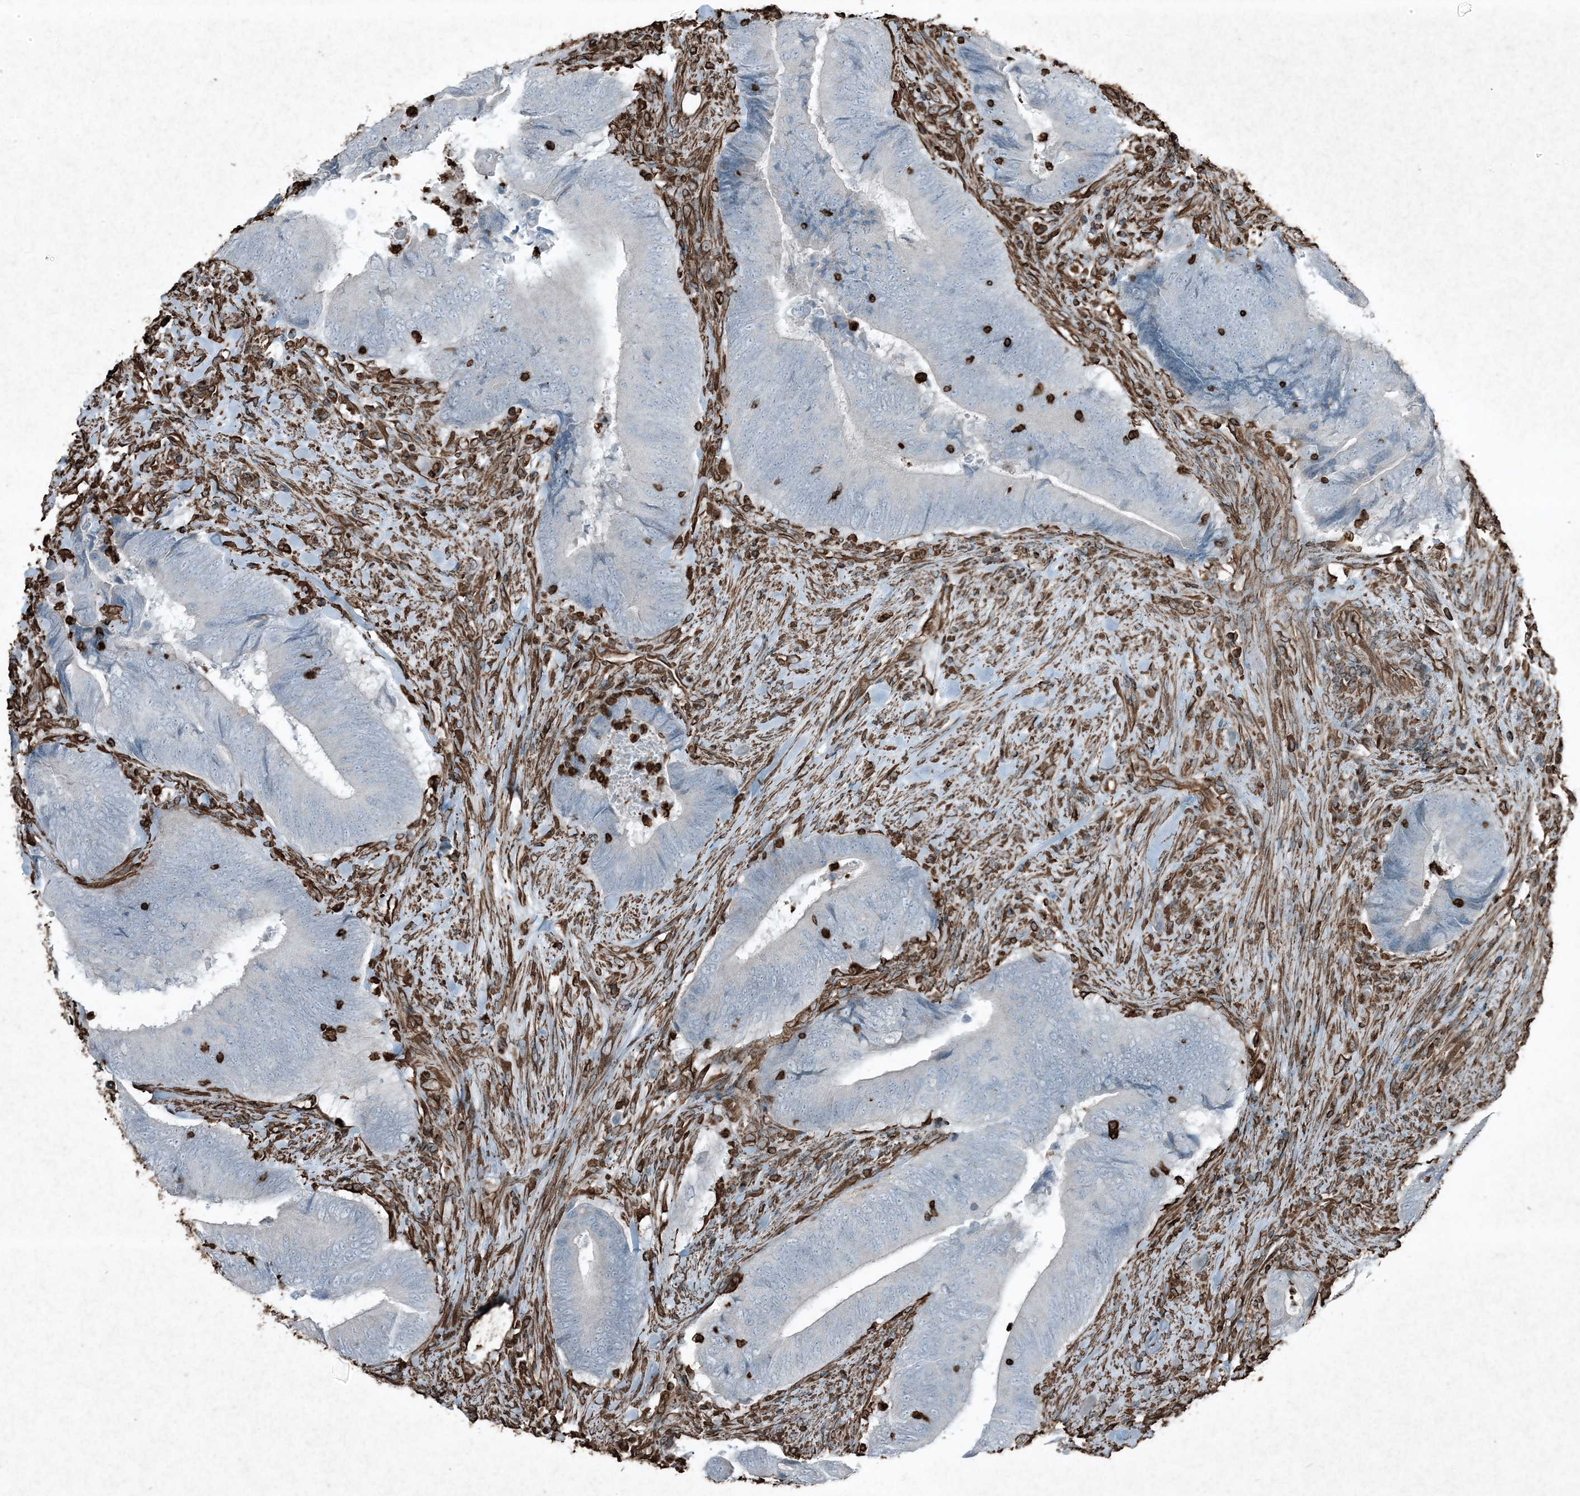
{"staining": {"intensity": "negative", "quantity": "none", "location": "none"}, "tissue": "colorectal cancer", "cell_type": "Tumor cells", "image_type": "cancer", "snomed": [{"axis": "morphology", "description": "Normal tissue, NOS"}, {"axis": "morphology", "description": "Adenocarcinoma, NOS"}, {"axis": "topography", "description": "Colon"}], "caption": "Colorectal cancer was stained to show a protein in brown. There is no significant staining in tumor cells.", "gene": "RYK", "patient": {"sex": "male", "age": 56}}